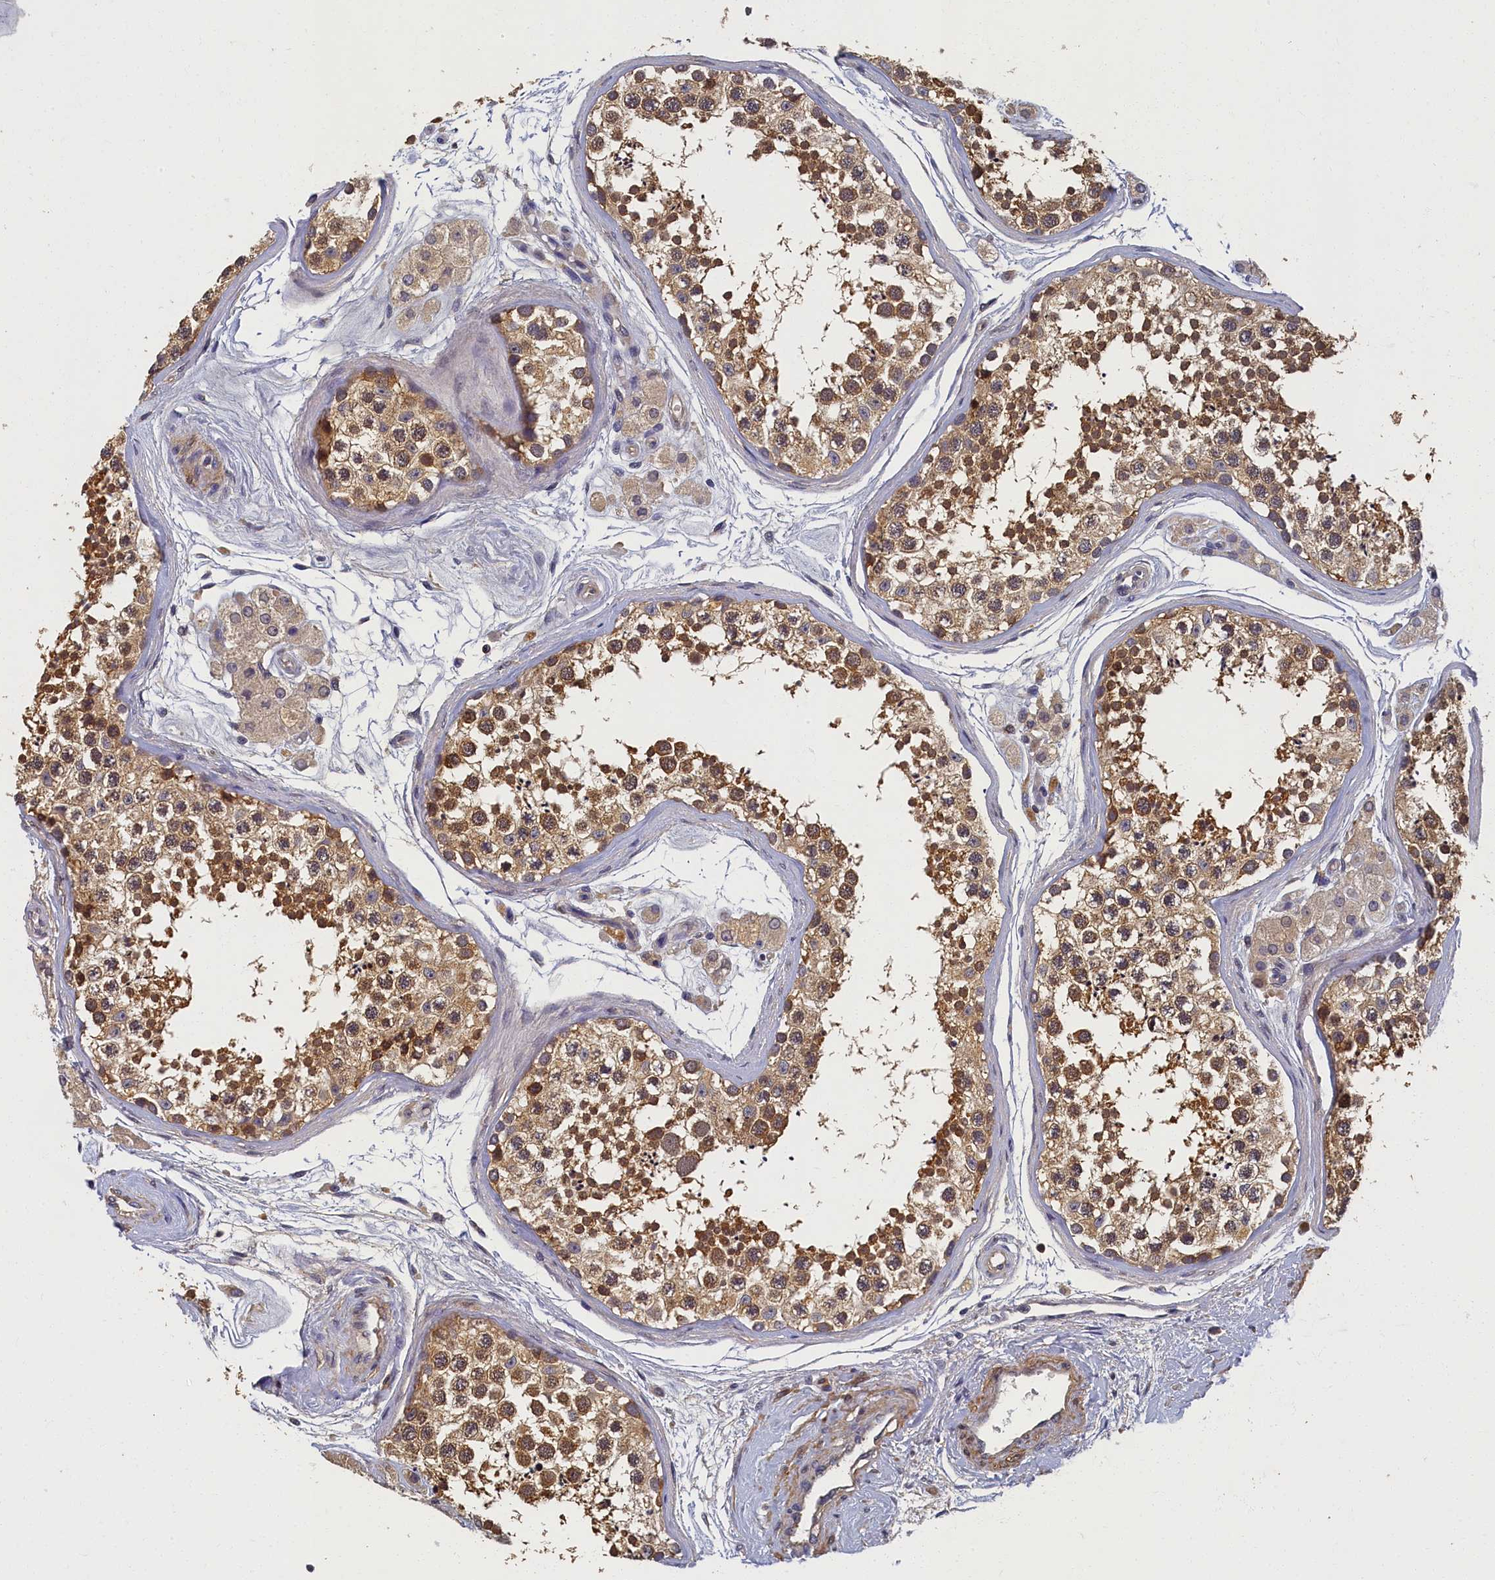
{"staining": {"intensity": "moderate", "quantity": ">75%", "location": "cytoplasmic/membranous"}, "tissue": "testis", "cell_type": "Cells in seminiferous ducts", "image_type": "normal", "snomed": [{"axis": "morphology", "description": "Normal tissue, NOS"}, {"axis": "topography", "description": "Testis"}], "caption": "Protein expression analysis of unremarkable testis demonstrates moderate cytoplasmic/membranous expression in approximately >75% of cells in seminiferous ducts.", "gene": "TBCB", "patient": {"sex": "male", "age": 56}}